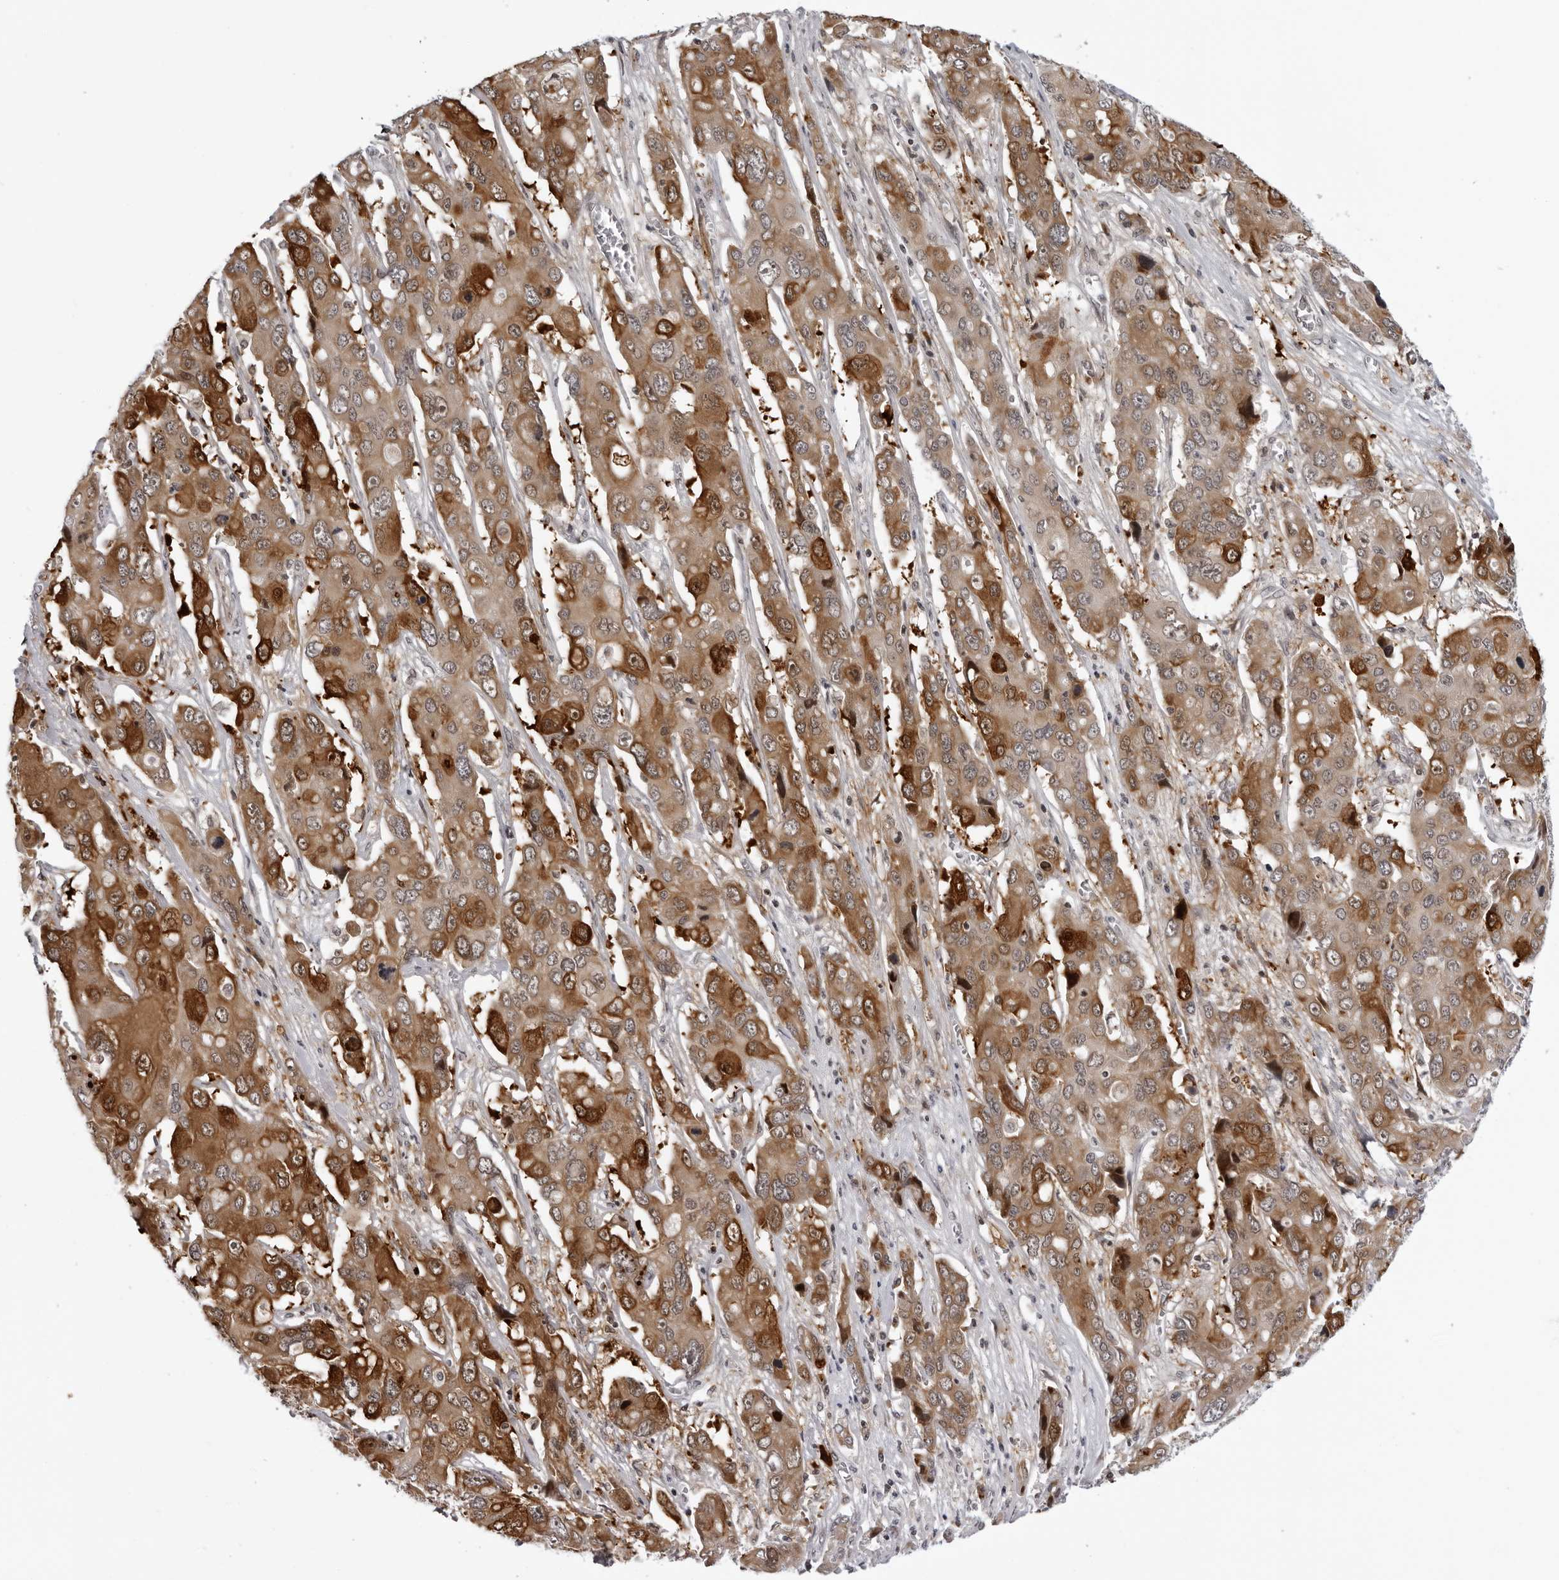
{"staining": {"intensity": "strong", "quantity": ">75%", "location": "cytoplasmic/membranous"}, "tissue": "liver cancer", "cell_type": "Tumor cells", "image_type": "cancer", "snomed": [{"axis": "morphology", "description": "Cholangiocarcinoma"}, {"axis": "topography", "description": "Liver"}], "caption": "Immunohistochemistry (IHC) of human cholangiocarcinoma (liver) displays high levels of strong cytoplasmic/membranous positivity in about >75% of tumor cells. Using DAB (3,3'-diaminobenzidine) (brown) and hematoxylin (blue) stains, captured at high magnification using brightfield microscopy.", "gene": "GCSAML", "patient": {"sex": "male", "age": 67}}